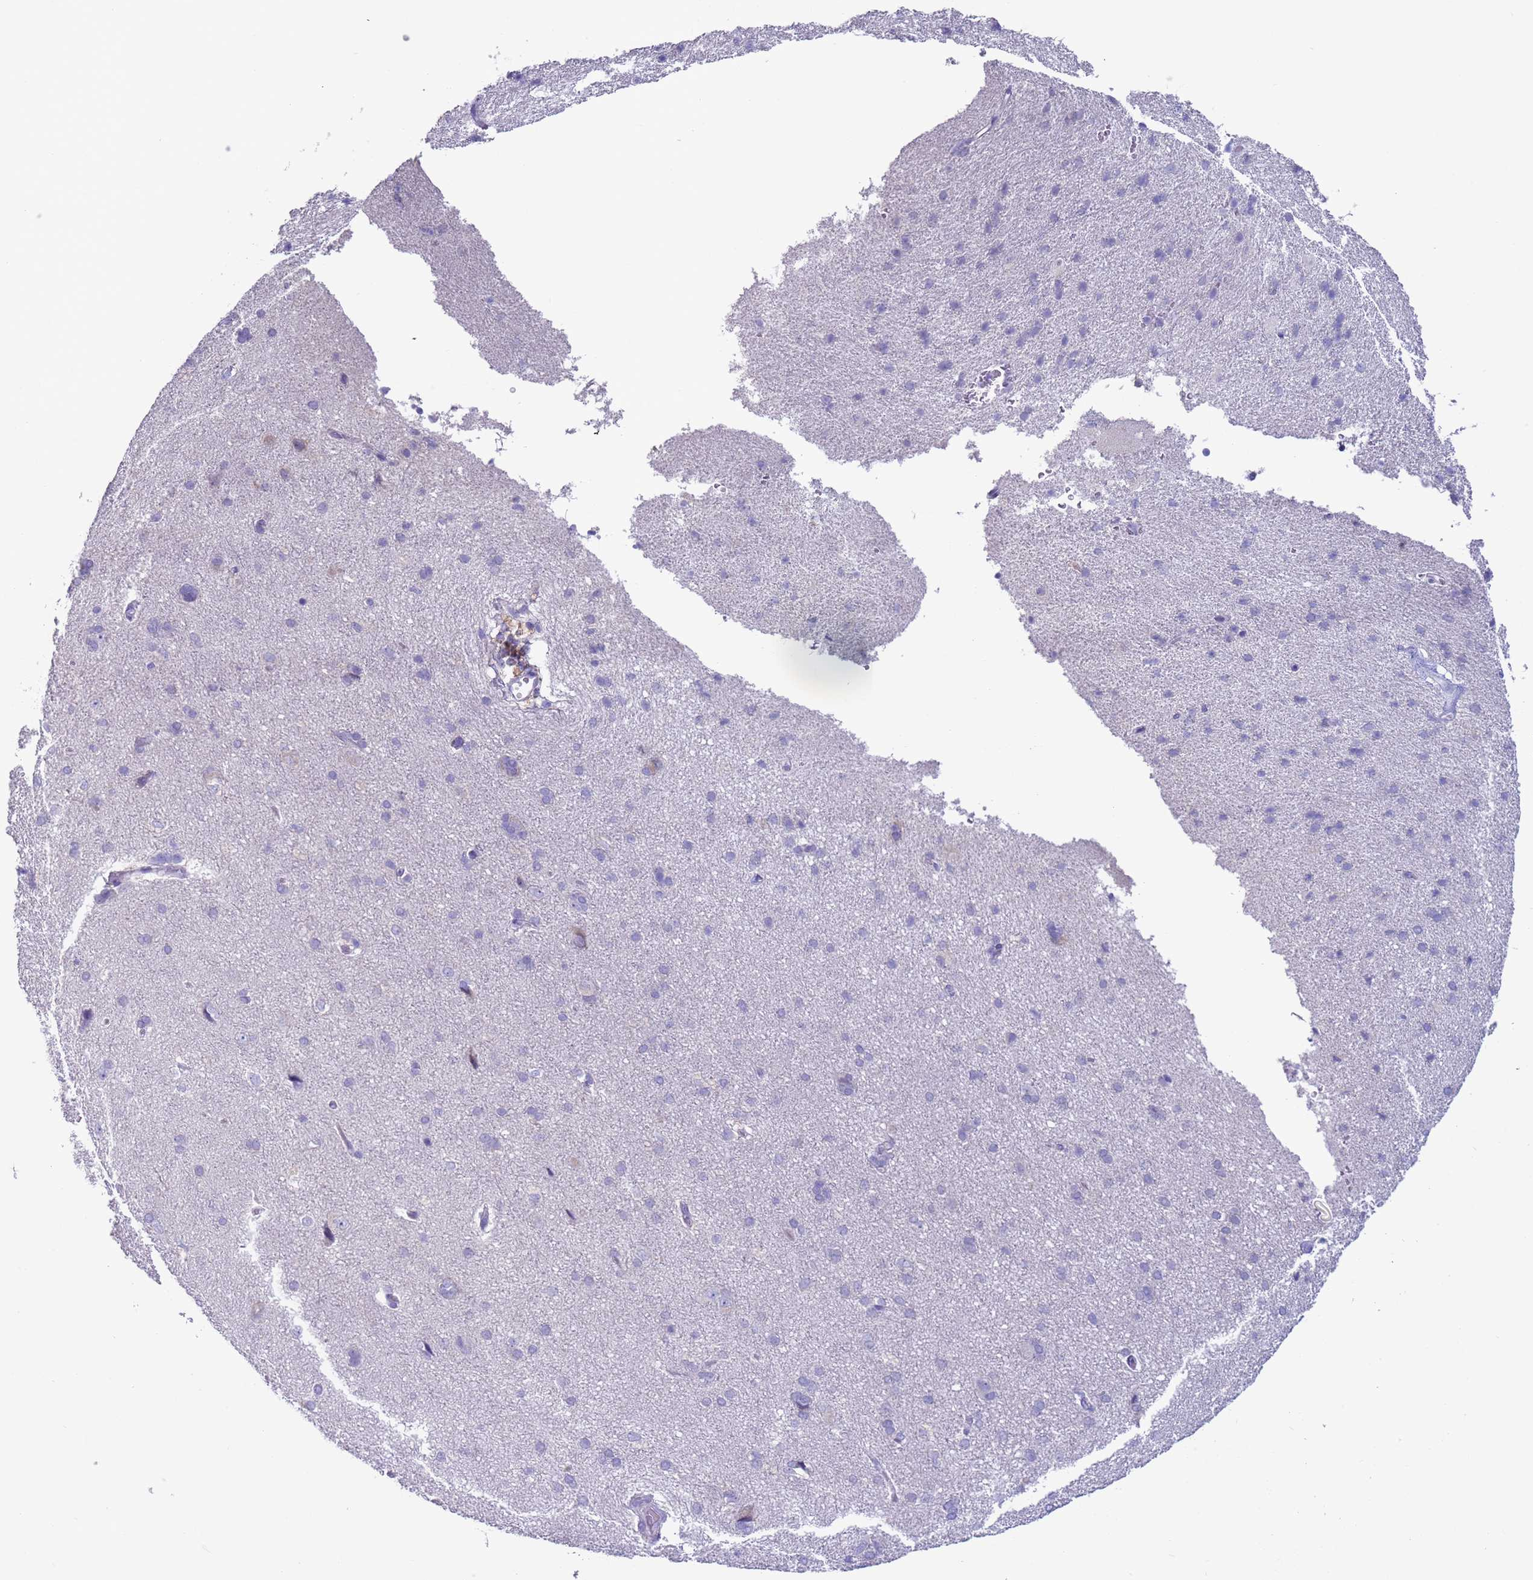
{"staining": {"intensity": "negative", "quantity": "none", "location": "none"}, "tissue": "cerebral cortex", "cell_type": "Endothelial cells", "image_type": "normal", "snomed": [{"axis": "morphology", "description": "Normal tissue, NOS"}, {"axis": "topography", "description": "Cerebral cortex"}], "caption": "Human cerebral cortex stained for a protein using IHC exhibits no expression in endothelial cells.", "gene": "NPAP1", "patient": {"sex": "male", "age": 62}}